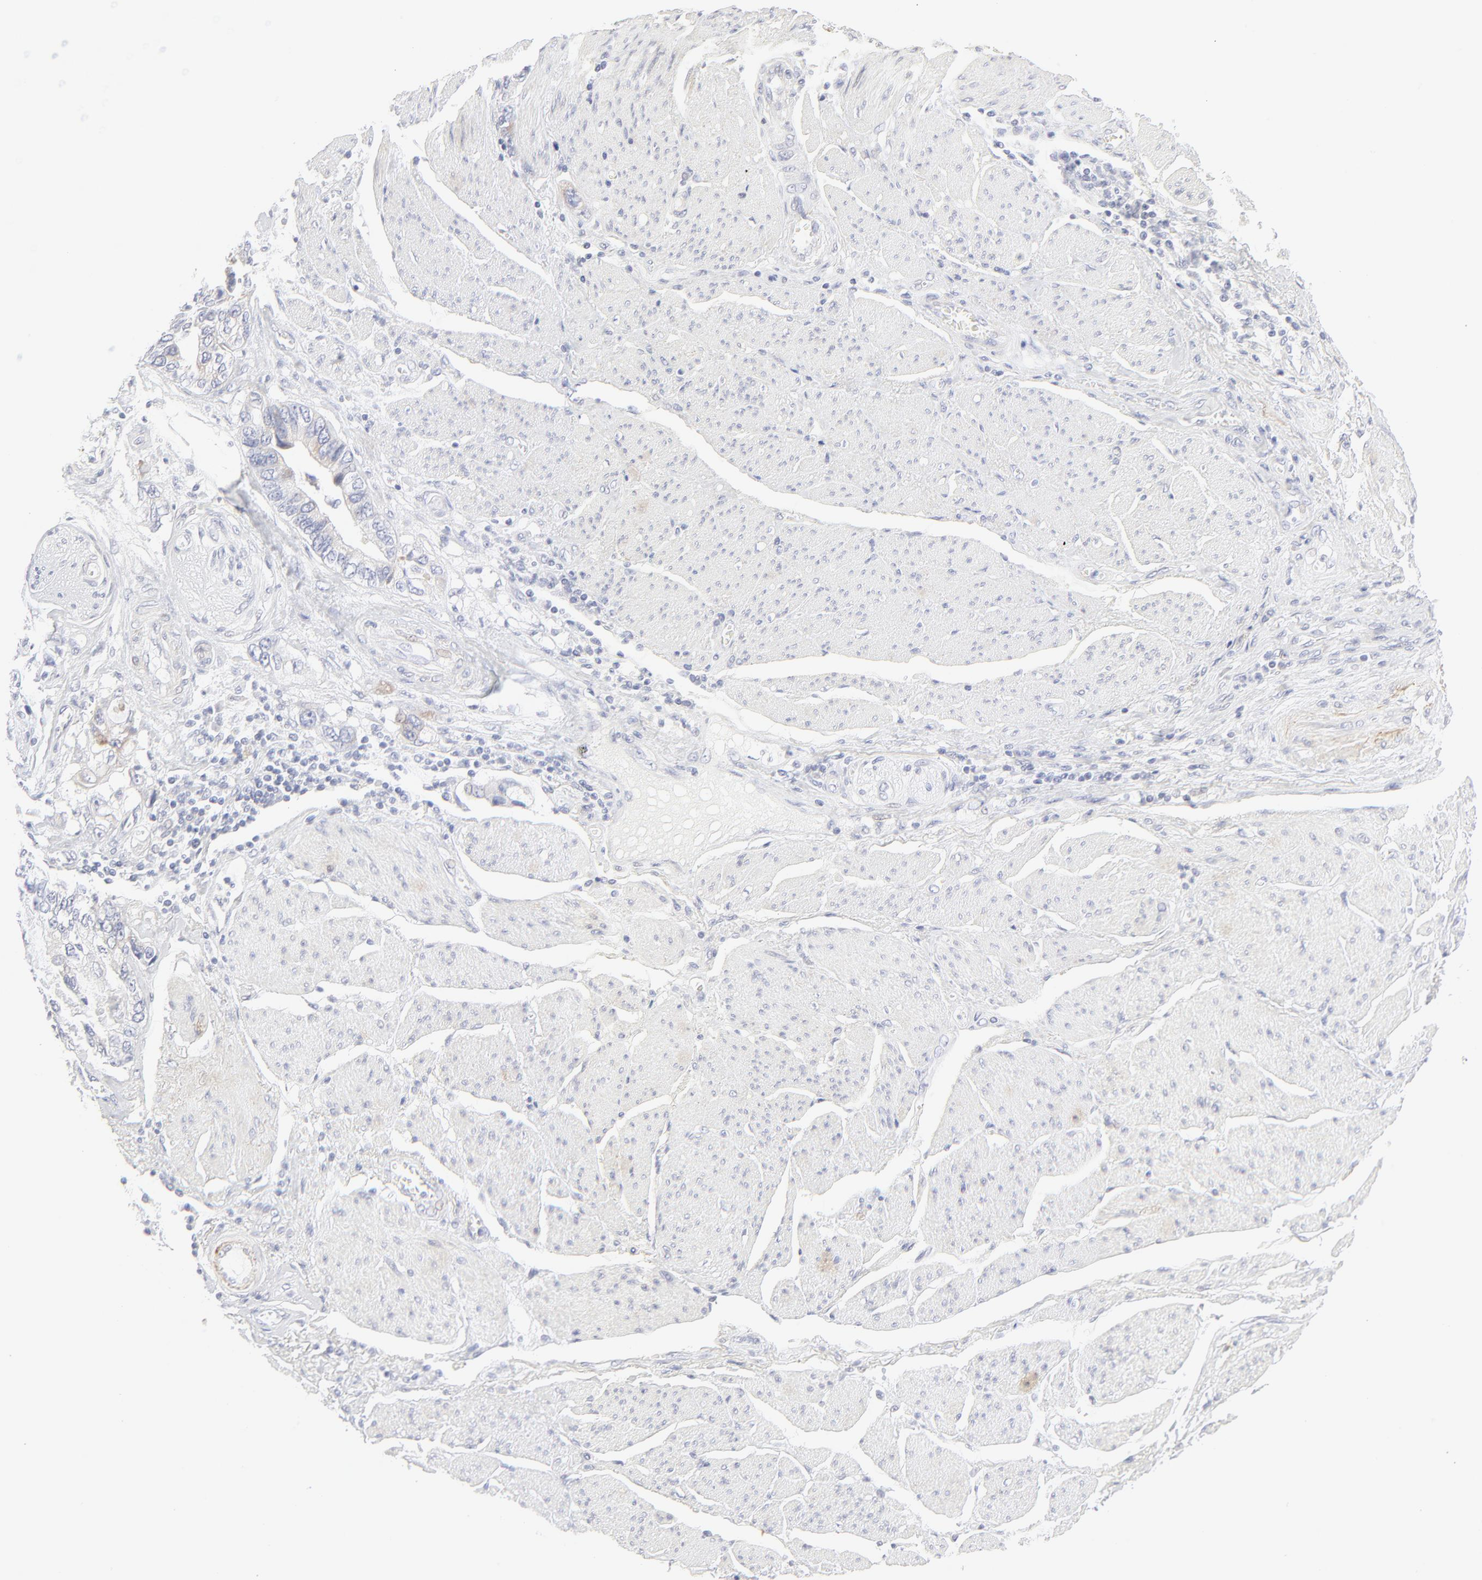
{"staining": {"intensity": "weak", "quantity": "<25%", "location": "cytoplasmic/membranous"}, "tissue": "stomach cancer", "cell_type": "Tumor cells", "image_type": "cancer", "snomed": [{"axis": "morphology", "description": "Adenocarcinoma, NOS"}, {"axis": "topography", "description": "Pancreas"}, {"axis": "topography", "description": "Stomach, upper"}], "caption": "Protein analysis of adenocarcinoma (stomach) reveals no significant expression in tumor cells.", "gene": "NPNT", "patient": {"sex": "male", "age": 77}}